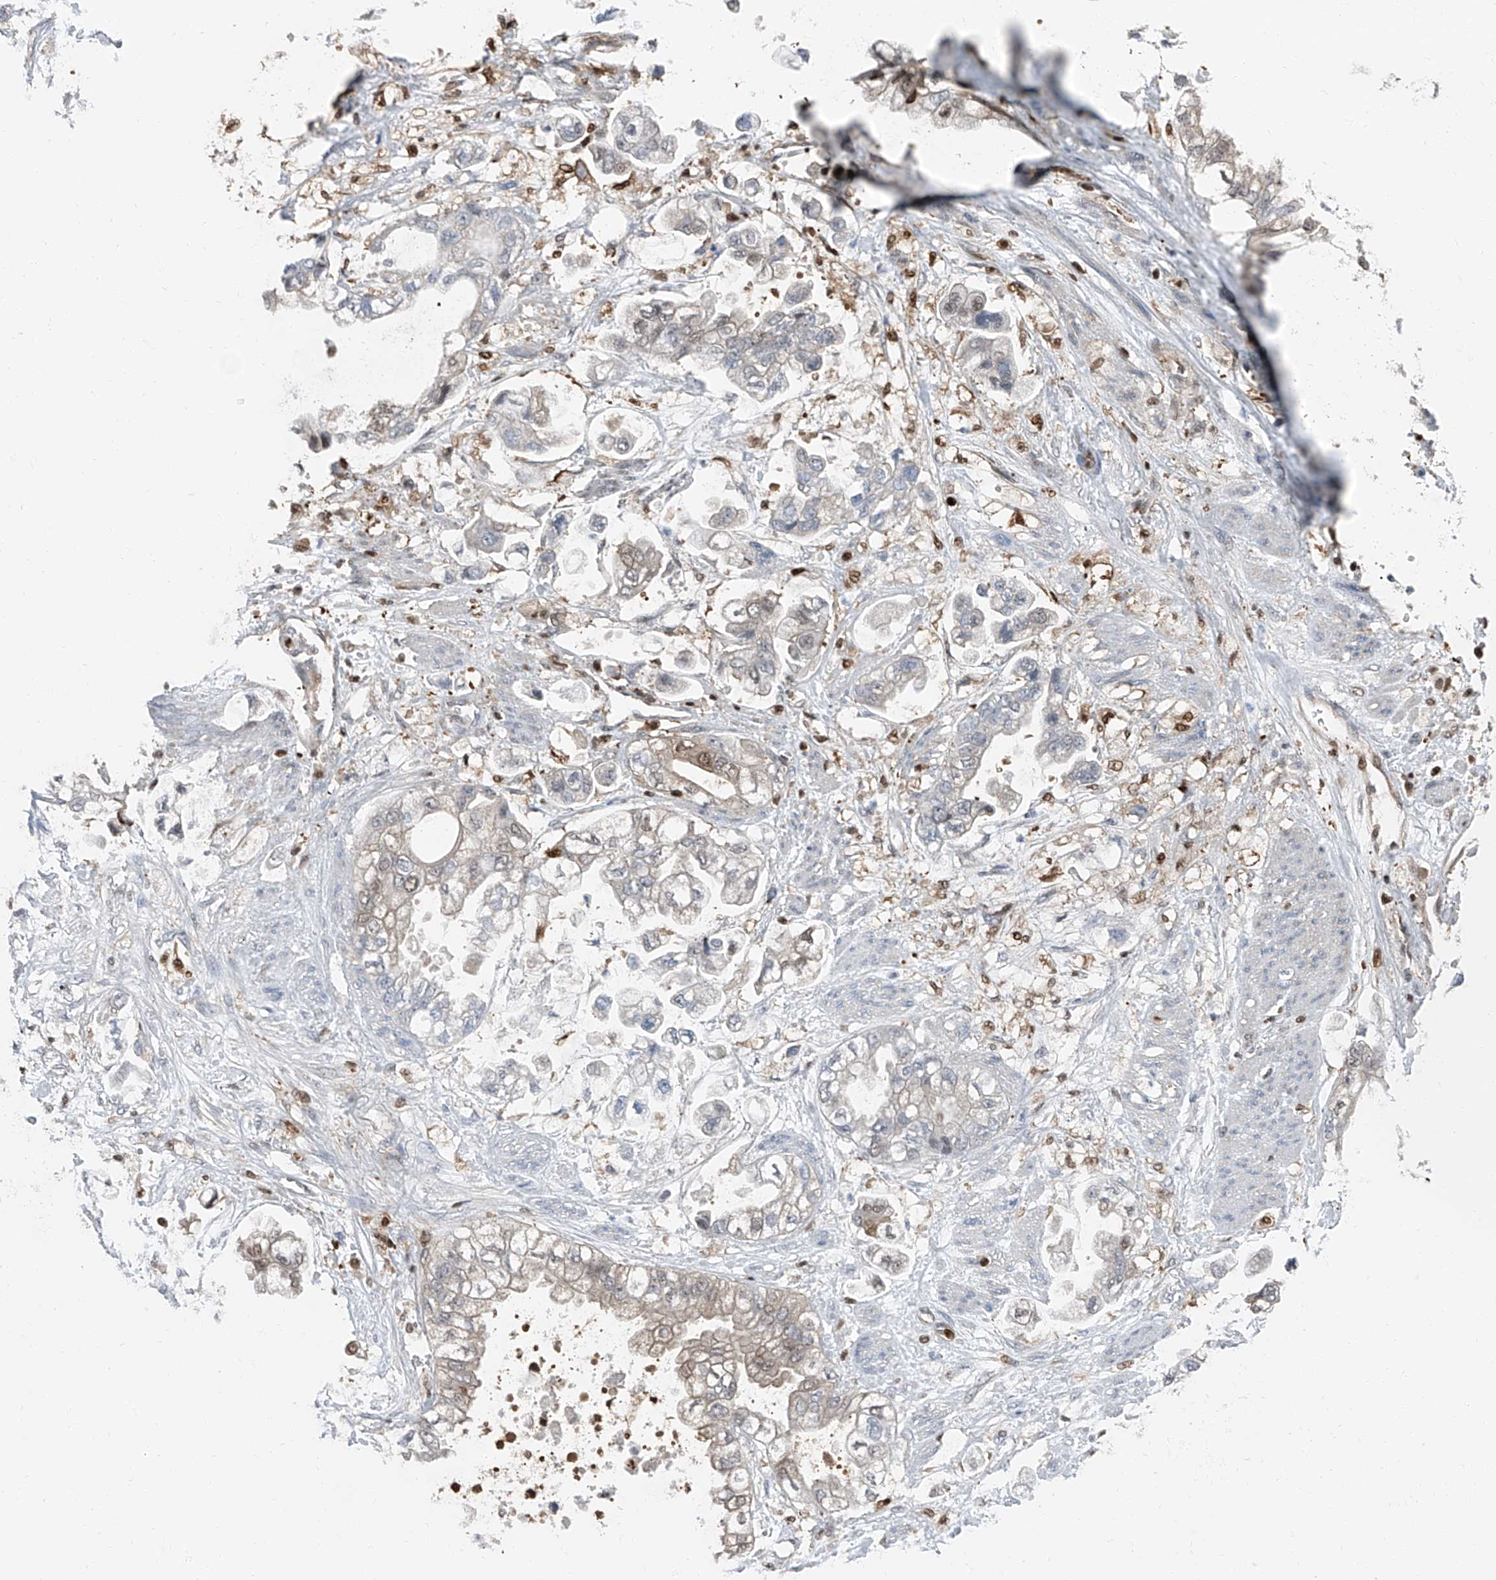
{"staining": {"intensity": "weak", "quantity": "<25%", "location": "cytoplasmic/membranous,nuclear"}, "tissue": "stomach cancer", "cell_type": "Tumor cells", "image_type": "cancer", "snomed": [{"axis": "morphology", "description": "Adenocarcinoma, NOS"}, {"axis": "topography", "description": "Stomach"}], "caption": "Micrograph shows no significant protein expression in tumor cells of stomach cancer (adenocarcinoma).", "gene": "PSMB10", "patient": {"sex": "male", "age": 62}}